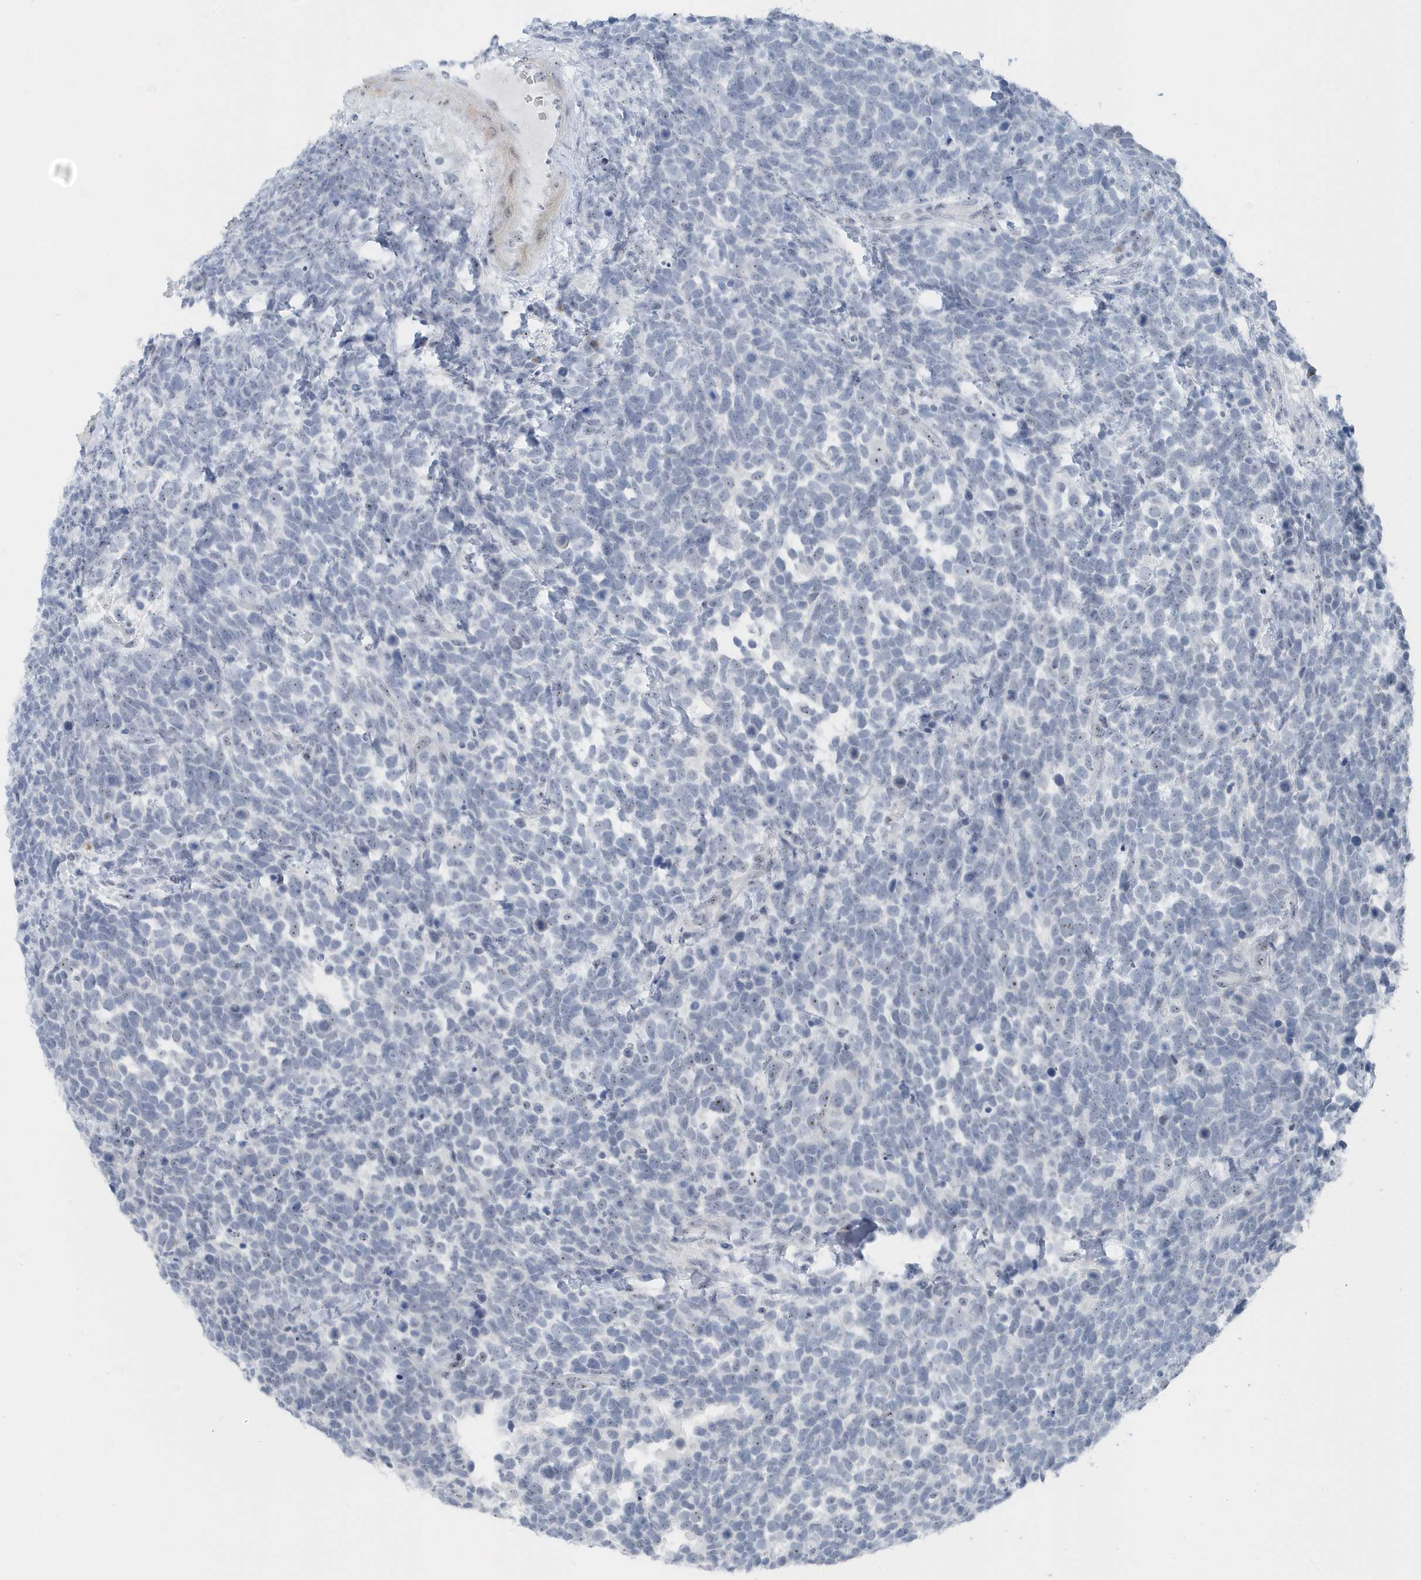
{"staining": {"intensity": "weak", "quantity": "25%-75%", "location": "nuclear"}, "tissue": "urothelial cancer", "cell_type": "Tumor cells", "image_type": "cancer", "snomed": [{"axis": "morphology", "description": "Urothelial carcinoma, High grade"}, {"axis": "topography", "description": "Urinary bladder"}], "caption": "High-magnification brightfield microscopy of urothelial cancer stained with DAB (brown) and counterstained with hematoxylin (blue). tumor cells exhibit weak nuclear staining is present in approximately25%-75% of cells. (DAB (3,3'-diaminobenzidine) IHC, brown staining for protein, blue staining for nuclei).", "gene": "RPF2", "patient": {"sex": "female", "age": 82}}